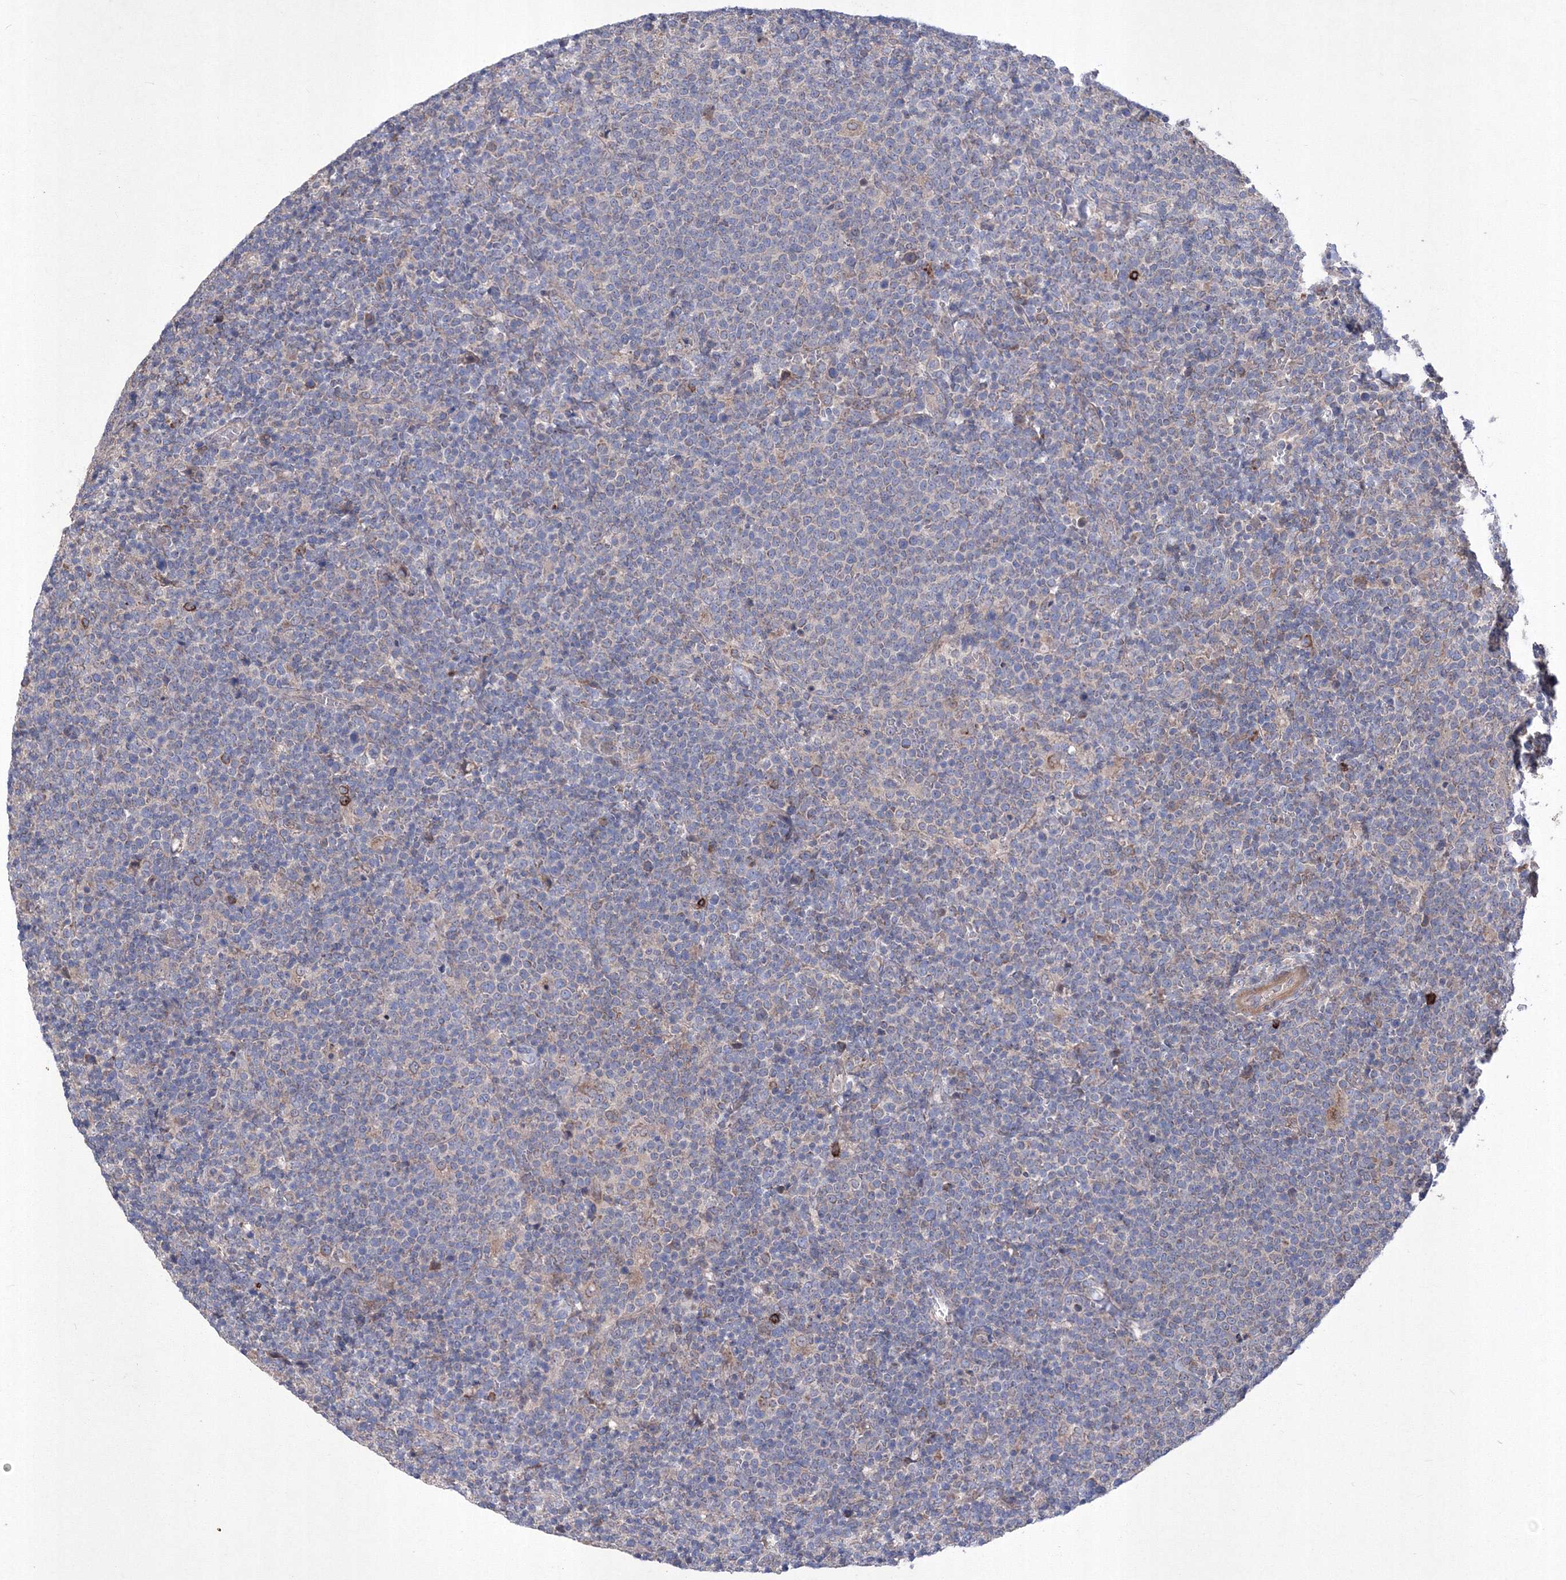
{"staining": {"intensity": "weak", "quantity": "<25%", "location": "cytoplasmic/membranous"}, "tissue": "lymphoma", "cell_type": "Tumor cells", "image_type": "cancer", "snomed": [{"axis": "morphology", "description": "Malignant lymphoma, non-Hodgkin's type, High grade"}, {"axis": "topography", "description": "Lymph node"}], "caption": "This image is of high-grade malignant lymphoma, non-Hodgkin's type stained with IHC to label a protein in brown with the nuclei are counter-stained blue. There is no positivity in tumor cells.", "gene": "MTRF1L", "patient": {"sex": "male", "age": 61}}